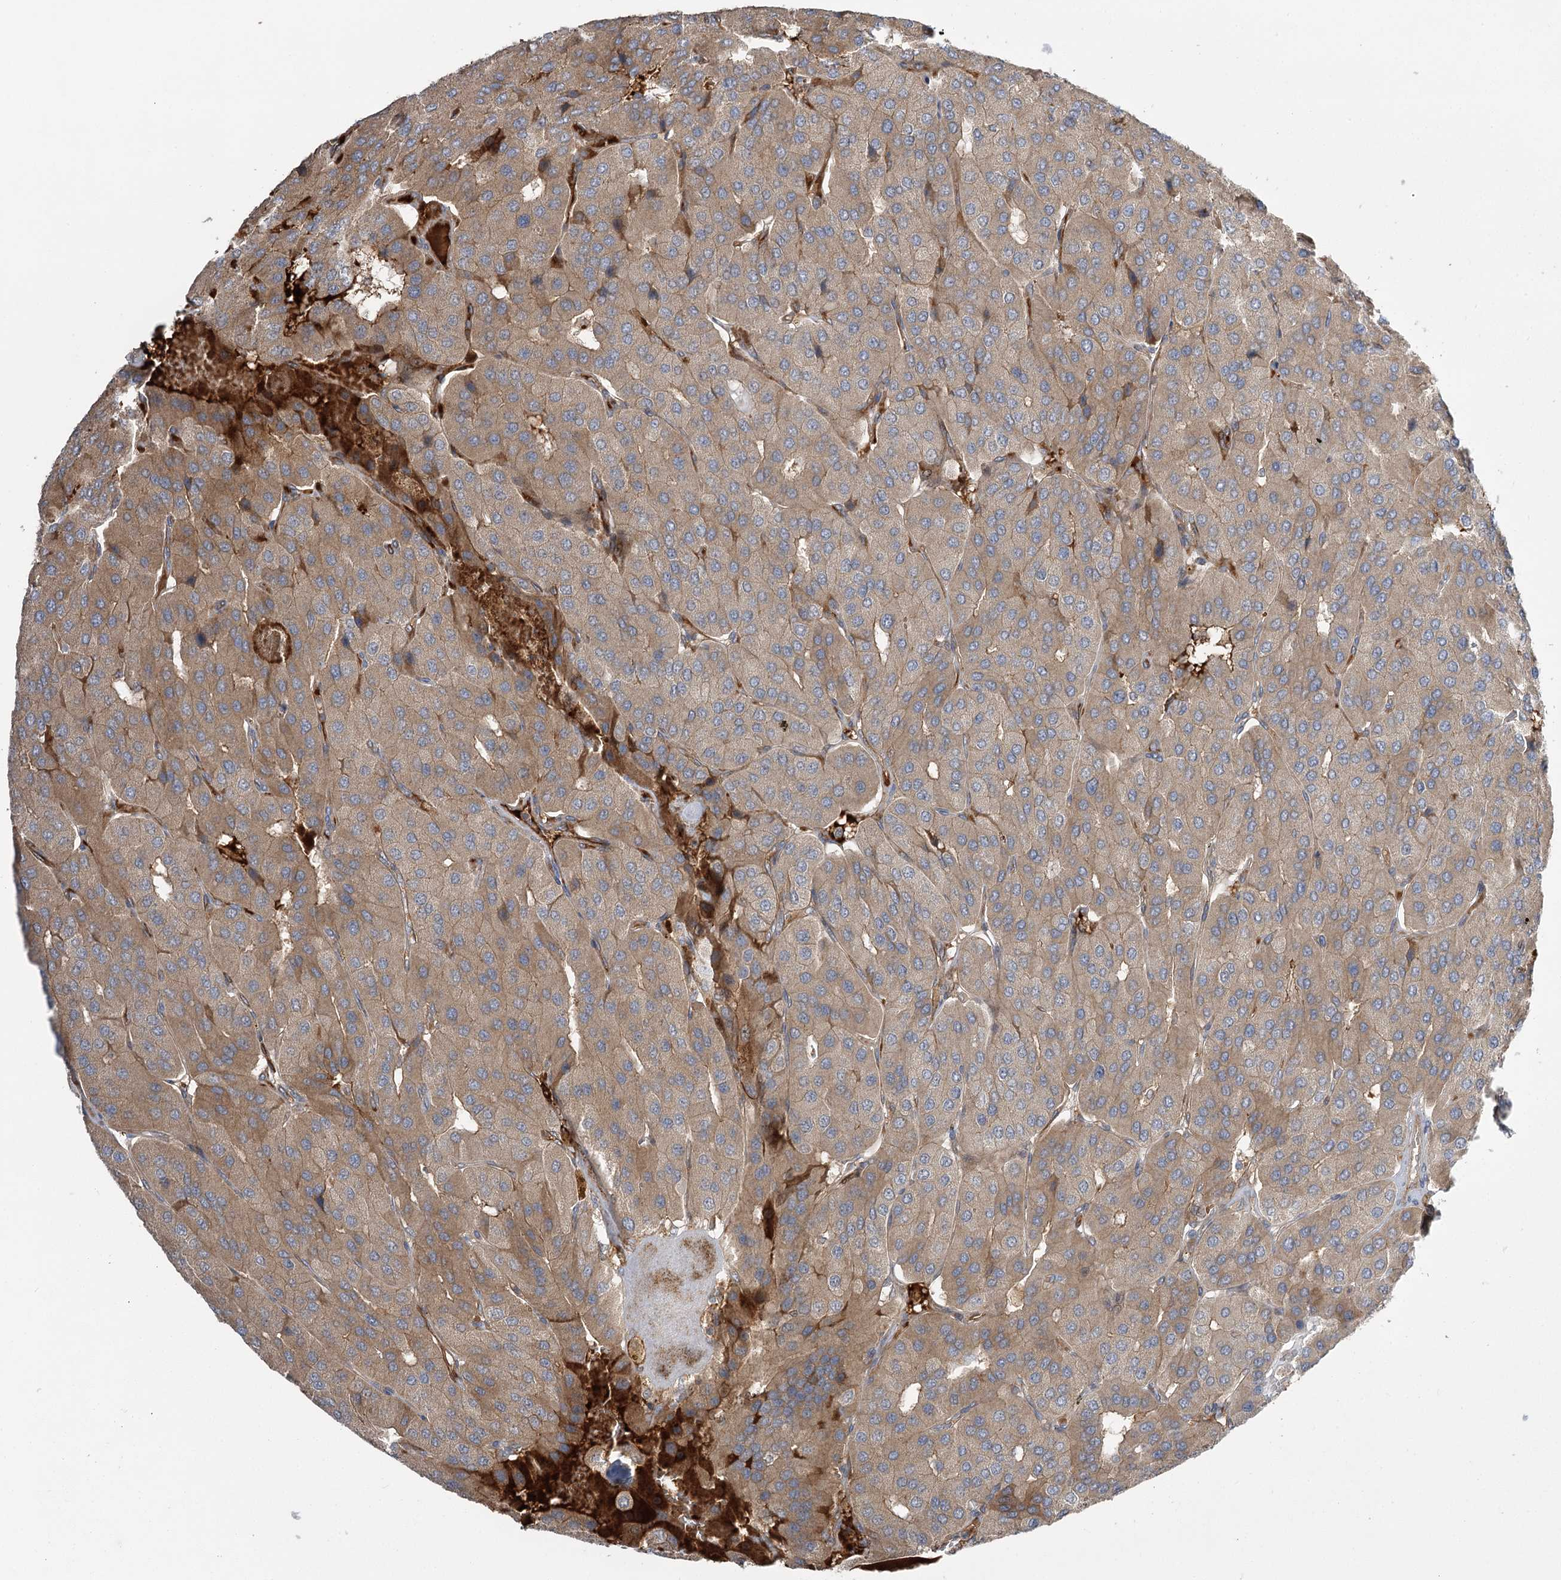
{"staining": {"intensity": "weak", "quantity": ">75%", "location": "cytoplasmic/membranous"}, "tissue": "parathyroid gland", "cell_type": "Glandular cells", "image_type": "normal", "snomed": [{"axis": "morphology", "description": "Normal tissue, NOS"}, {"axis": "morphology", "description": "Adenoma, NOS"}, {"axis": "topography", "description": "Parathyroid gland"}], "caption": "Human parathyroid gland stained for a protein (brown) displays weak cytoplasmic/membranous positive positivity in approximately >75% of glandular cells.", "gene": "KCNN2", "patient": {"sex": "female", "age": 86}}